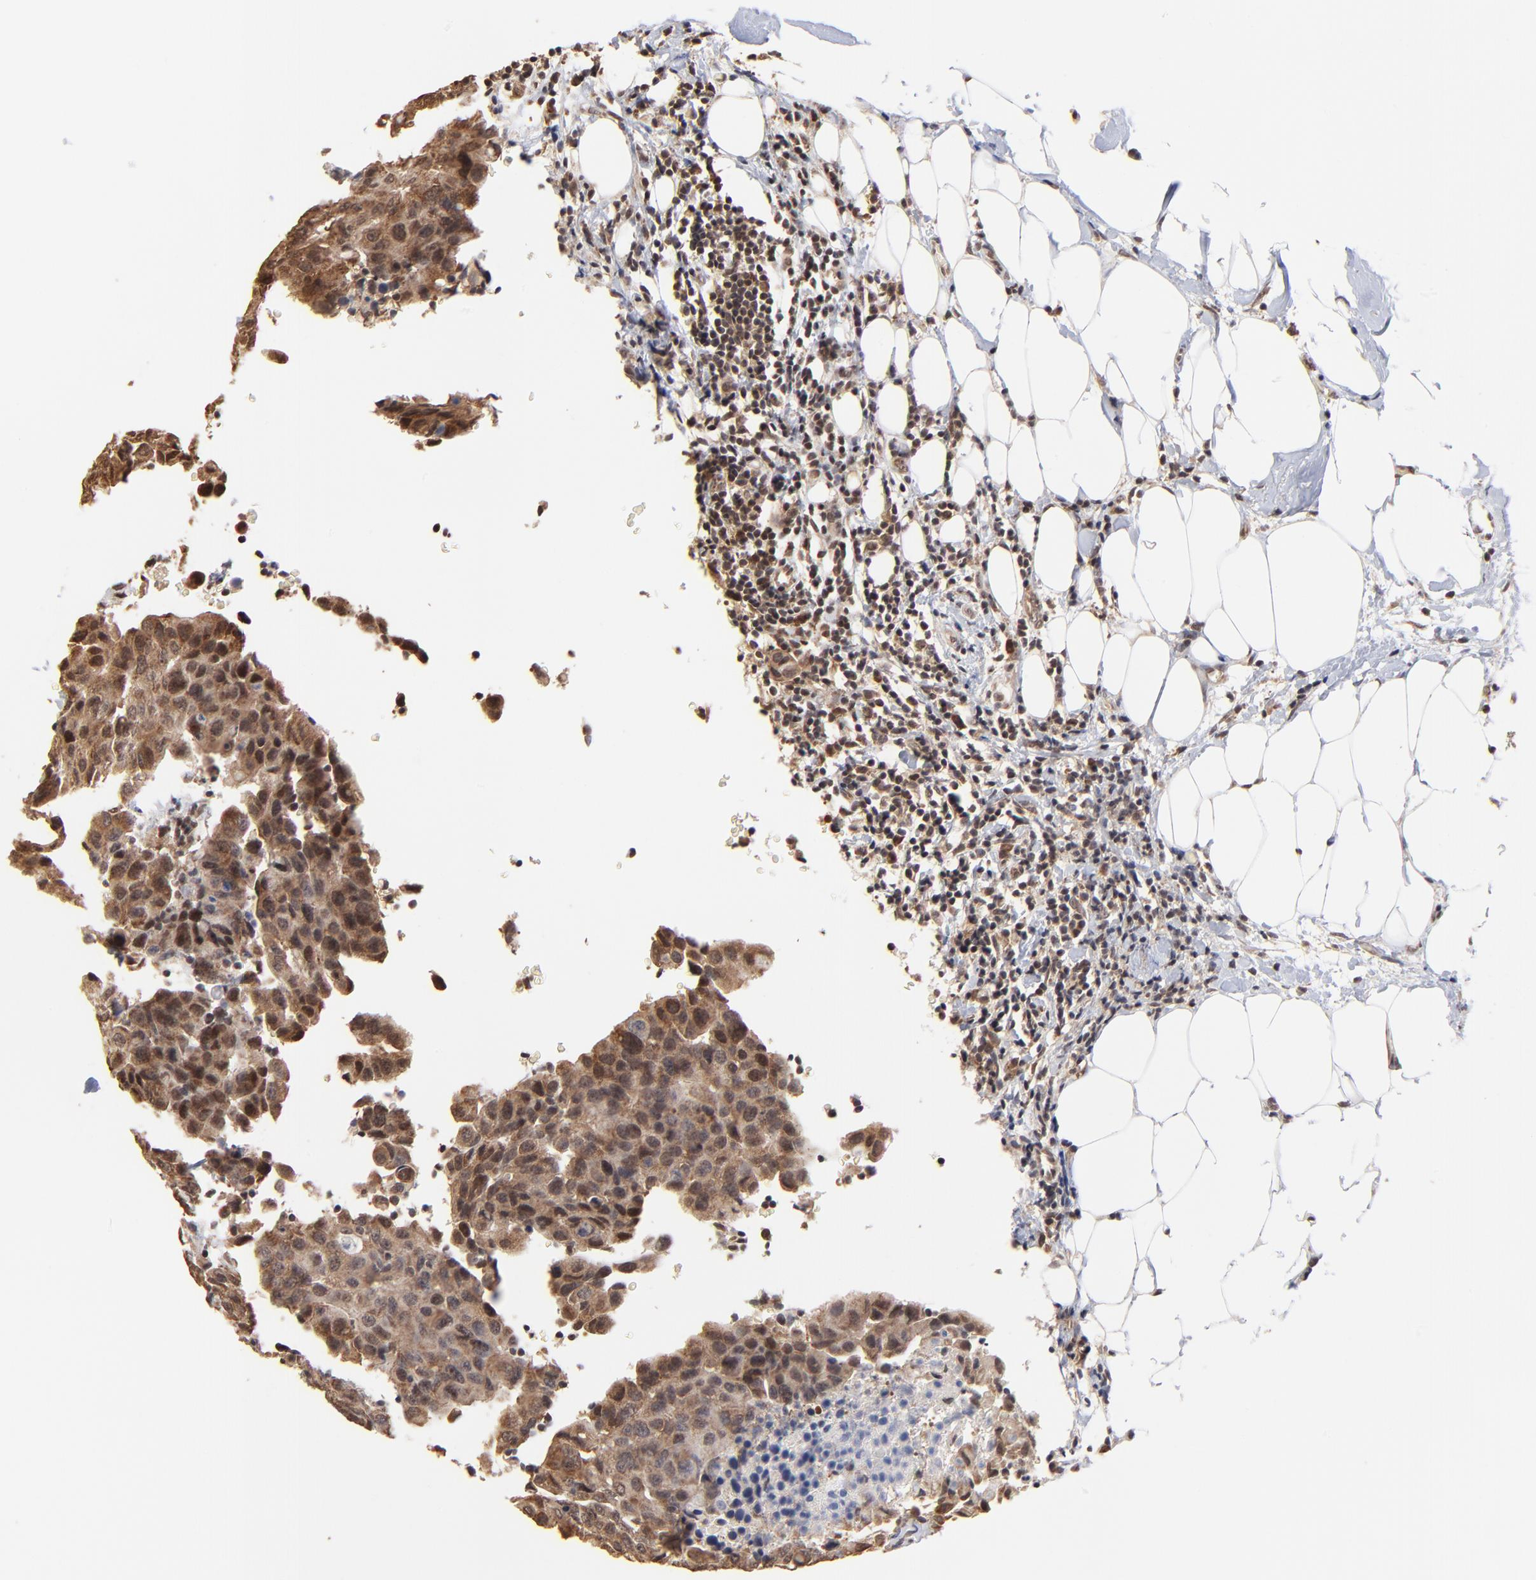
{"staining": {"intensity": "weak", "quantity": ">75%", "location": "cytoplasmic/membranous"}, "tissue": "breast cancer", "cell_type": "Tumor cells", "image_type": "cancer", "snomed": [{"axis": "morphology", "description": "Duct carcinoma"}, {"axis": "topography", "description": "Breast"}], "caption": "Immunohistochemical staining of human breast infiltrating ductal carcinoma reveals weak cytoplasmic/membranous protein staining in approximately >75% of tumor cells.", "gene": "BRPF1", "patient": {"sex": "female", "age": 54}}